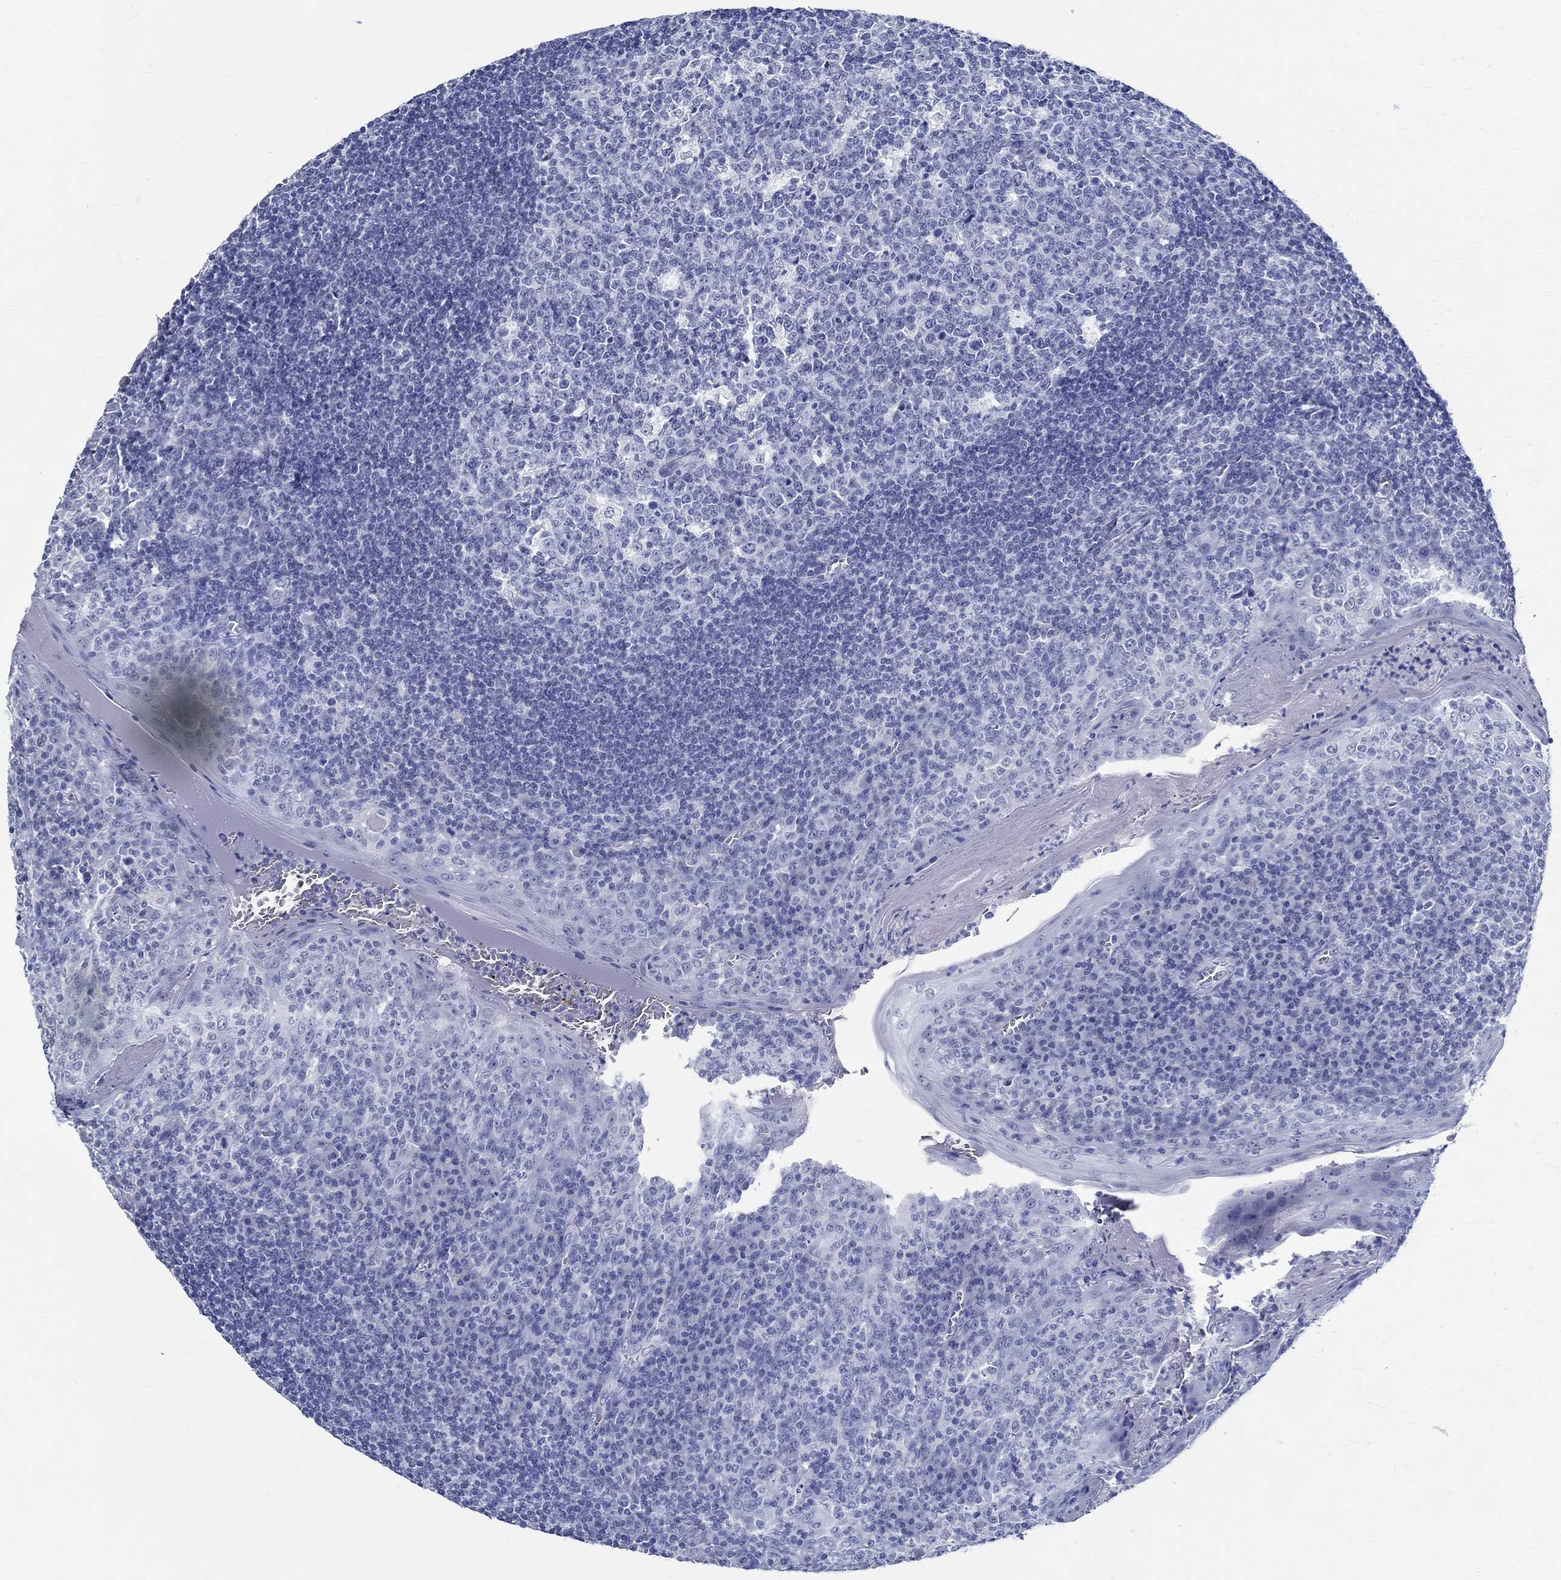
{"staining": {"intensity": "negative", "quantity": "none", "location": "none"}, "tissue": "tonsil", "cell_type": "Germinal center cells", "image_type": "normal", "snomed": [{"axis": "morphology", "description": "Normal tissue, NOS"}, {"axis": "topography", "description": "Tonsil"}], "caption": "Tonsil stained for a protein using immunohistochemistry (IHC) reveals no positivity germinal center cells.", "gene": "TSPAN16", "patient": {"sex": "female", "age": 13}}